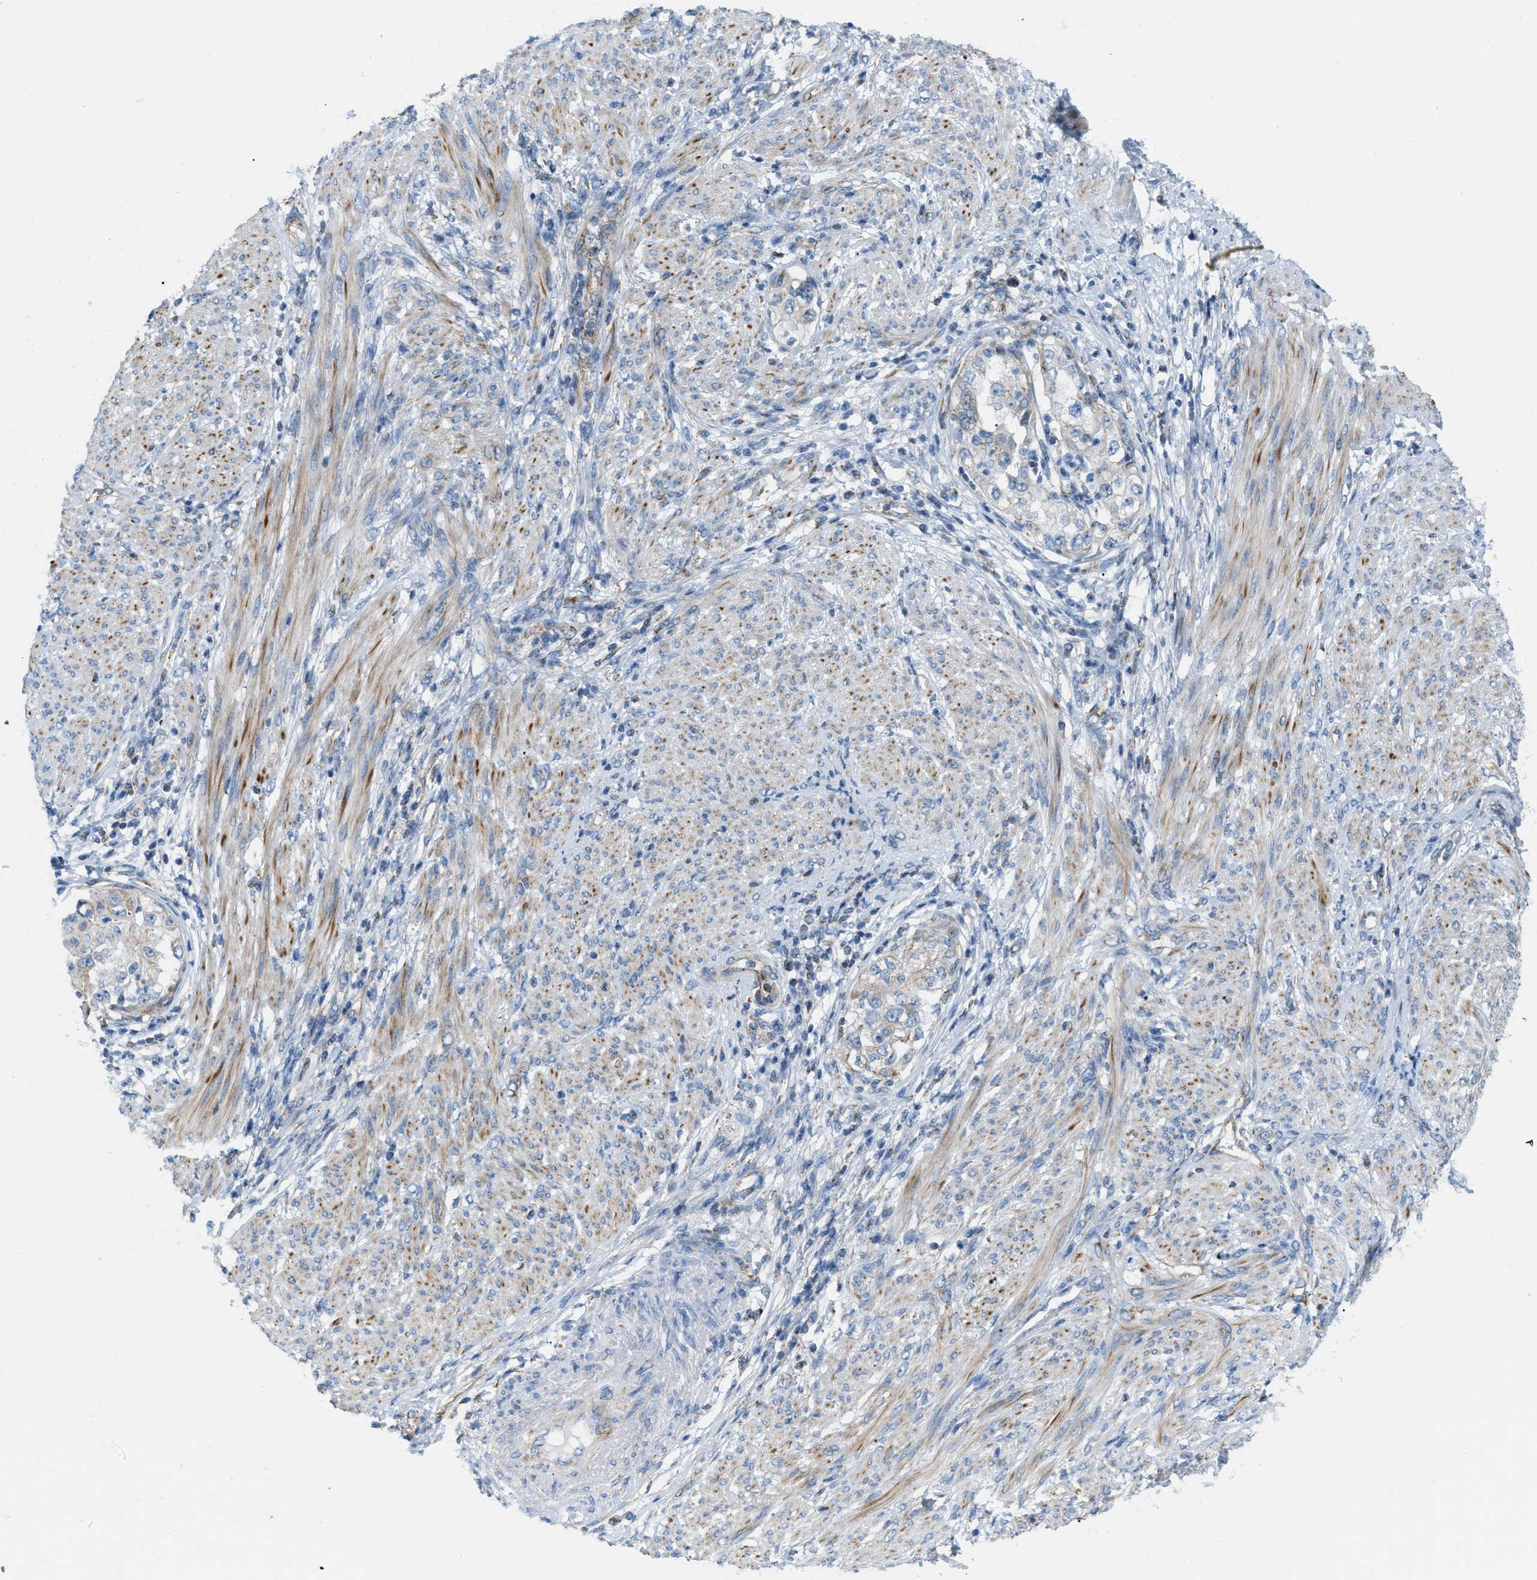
{"staining": {"intensity": "weak", "quantity": "<25%", "location": "cytoplasmic/membranous"}, "tissue": "endometrial cancer", "cell_type": "Tumor cells", "image_type": "cancer", "snomed": [{"axis": "morphology", "description": "Adenocarcinoma, NOS"}, {"axis": "topography", "description": "Endometrium"}], "caption": "Tumor cells are negative for protein expression in human endometrial adenocarcinoma.", "gene": "JADE1", "patient": {"sex": "female", "age": 85}}